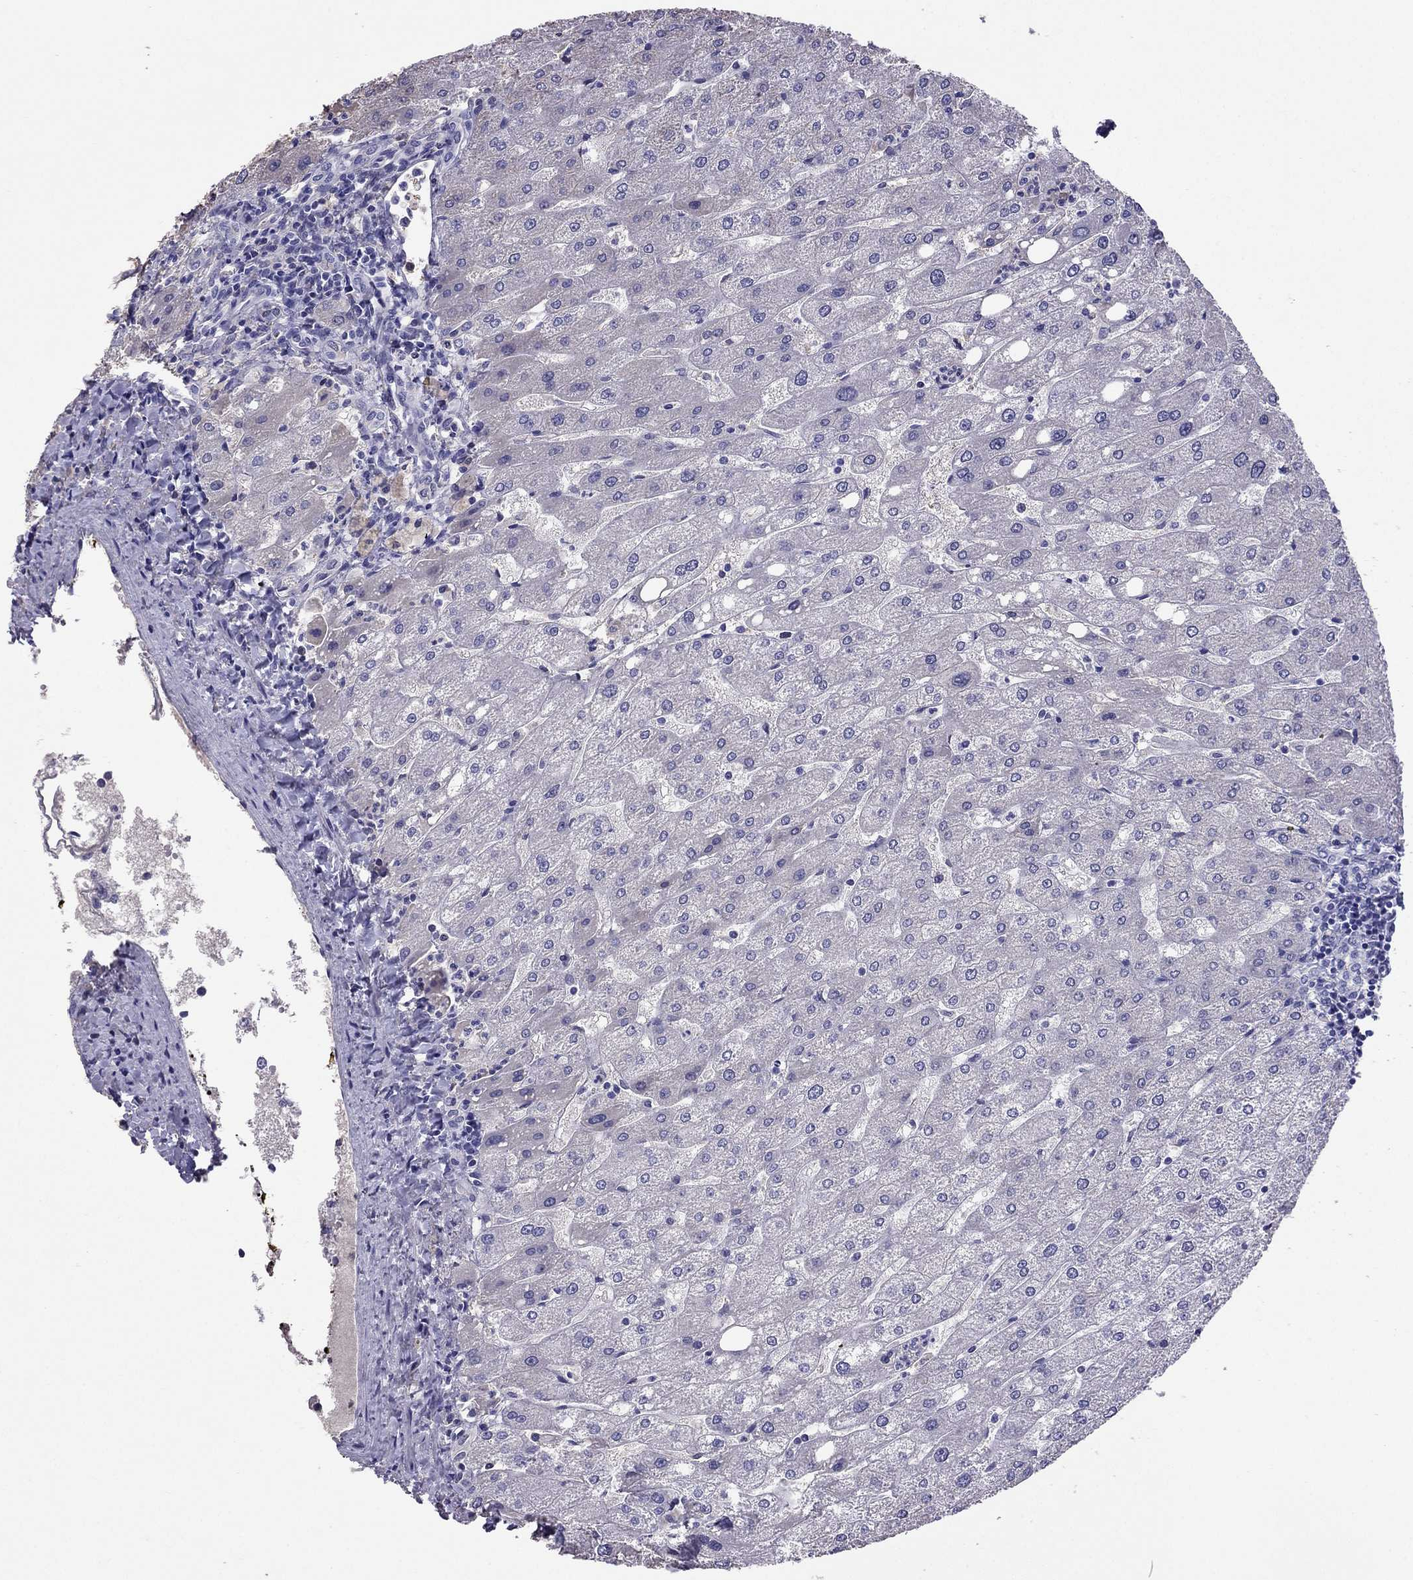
{"staining": {"intensity": "negative", "quantity": "none", "location": "none"}, "tissue": "liver", "cell_type": "Cholangiocytes", "image_type": "normal", "snomed": [{"axis": "morphology", "description": "Normal tissue, NOS"}, {"axis": "topography", "description": "Liver"}], "caption": "Protein analysis of unremarkable liver reveals no significant positivity in cholangiocytes. Nuclei are stained in blue.", "gene": "TBC1D21", "patient": {"sex": "male", "age": 67}}